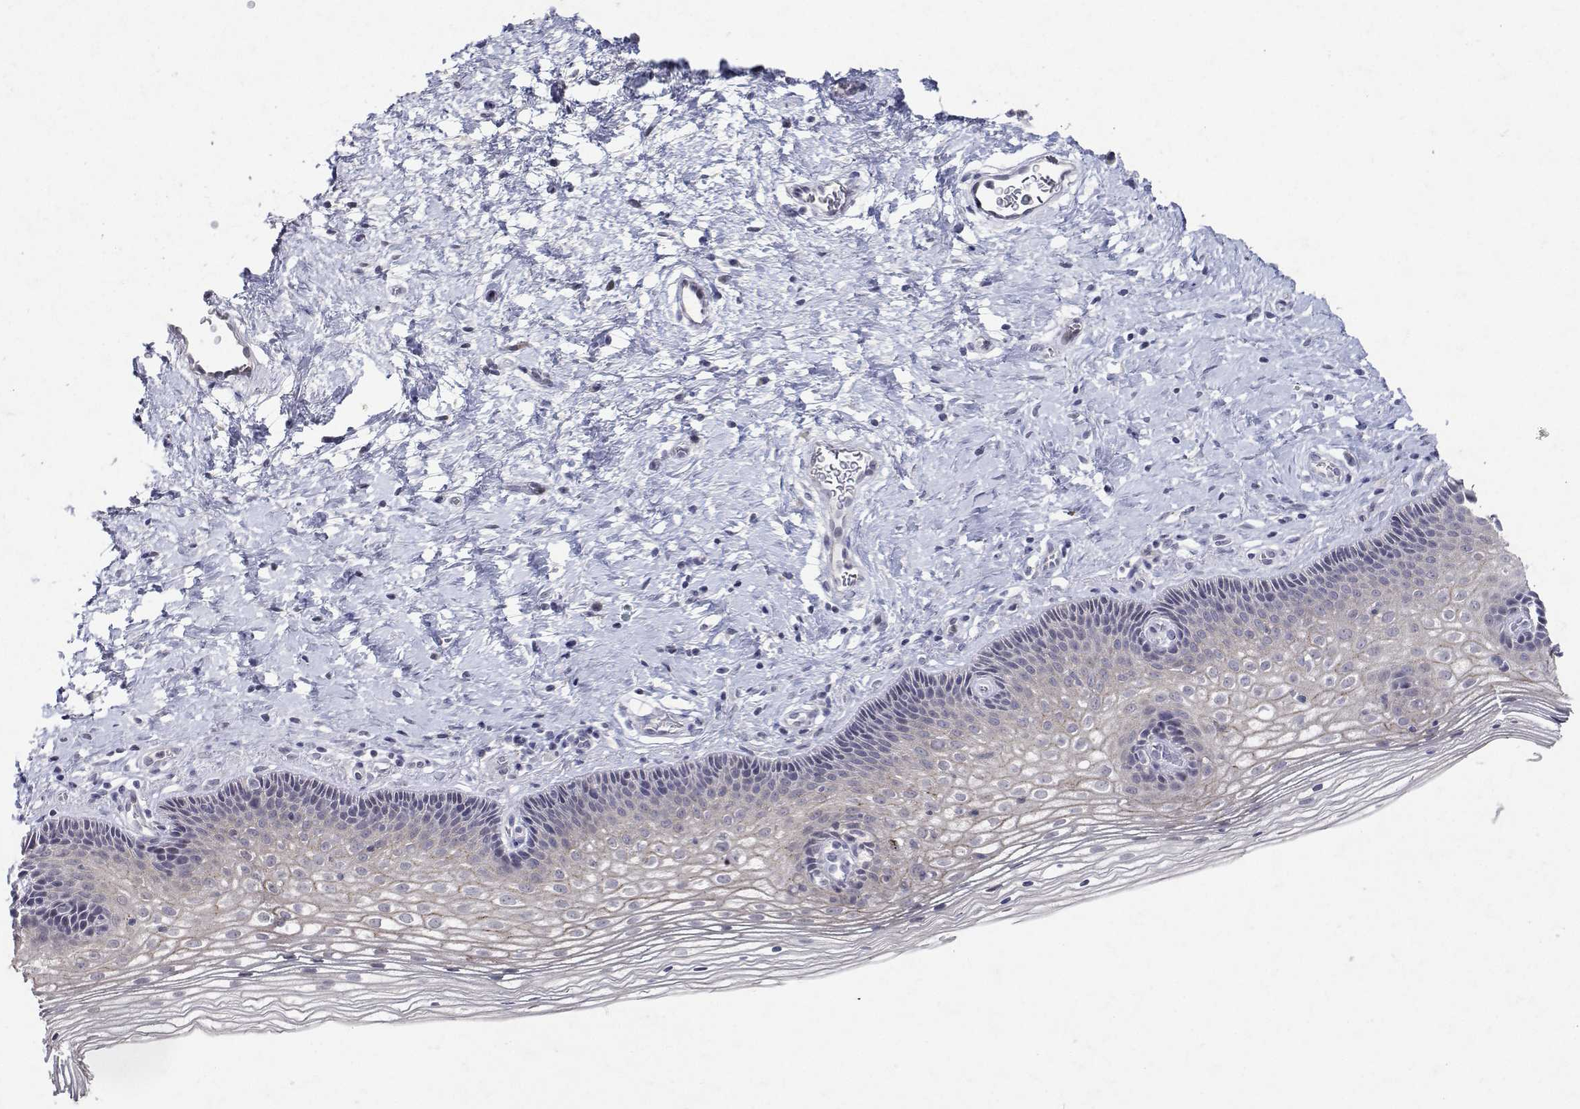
{"staining": {"intensity": "negative", "quantity": "none", "location": "none"}, "tissue": "cervix", "cell_type": "Glandular cells", "image_type": "normal", "snomed": [{"axis": "morphology", "description": "Normal tissue, NOS"}, {"axis": "topography", "description": "Cervix"}], "caption": "Unremarkable cervix was stained to show a protein in brown. There is no significant staining in glandular cells.", "gene": "RBPJL", "patient": {"sex": "female", "age": 34}}